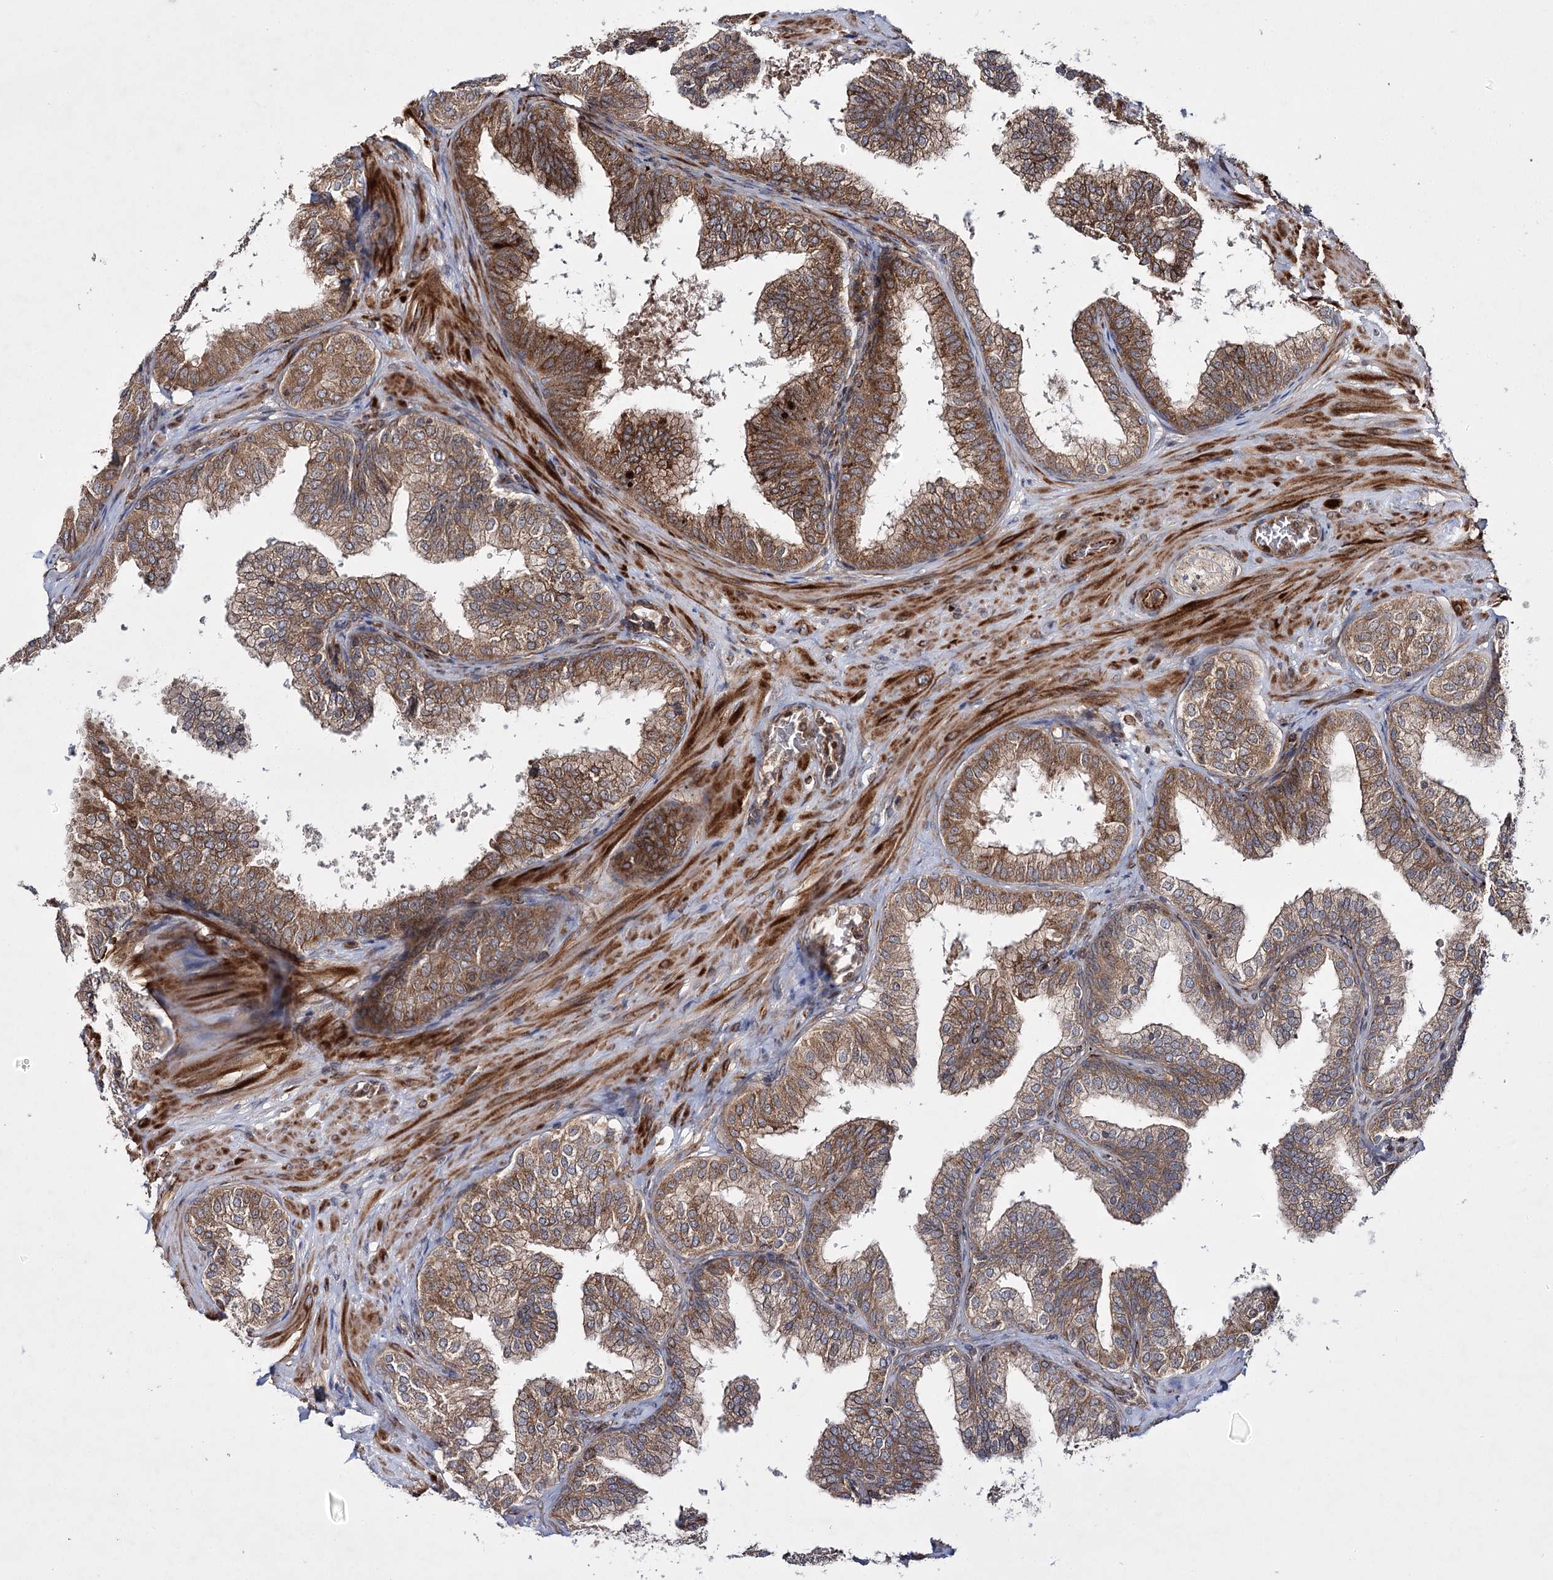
{"staining": {"intensity": "moderate", "quantity": ">75%", "location": "cytoplasmic/membranous"}, "tissue": "prostate", "cell_type": "Glandular cells", "image_type": "normal", "snomed": [{"axis": "morphology", "description": "Normal tissue, NOS"}, {"axis": "topography", "description": "Prostate"}], "caption": "High-power microscopy captured an immunohistochemistry (IHC) image of unremarkable prostate, revealing moderate cytoplasmic/membranous positivity in approximately >75% of glandular cells. The staining was performed using DAB to visualize the protein expression in brown, while the nuclei were stained in blue with hematoxylin (Magnification: 20x).", "gene": "HECTD2", "patient": {"sex": "male", "age": 60}}